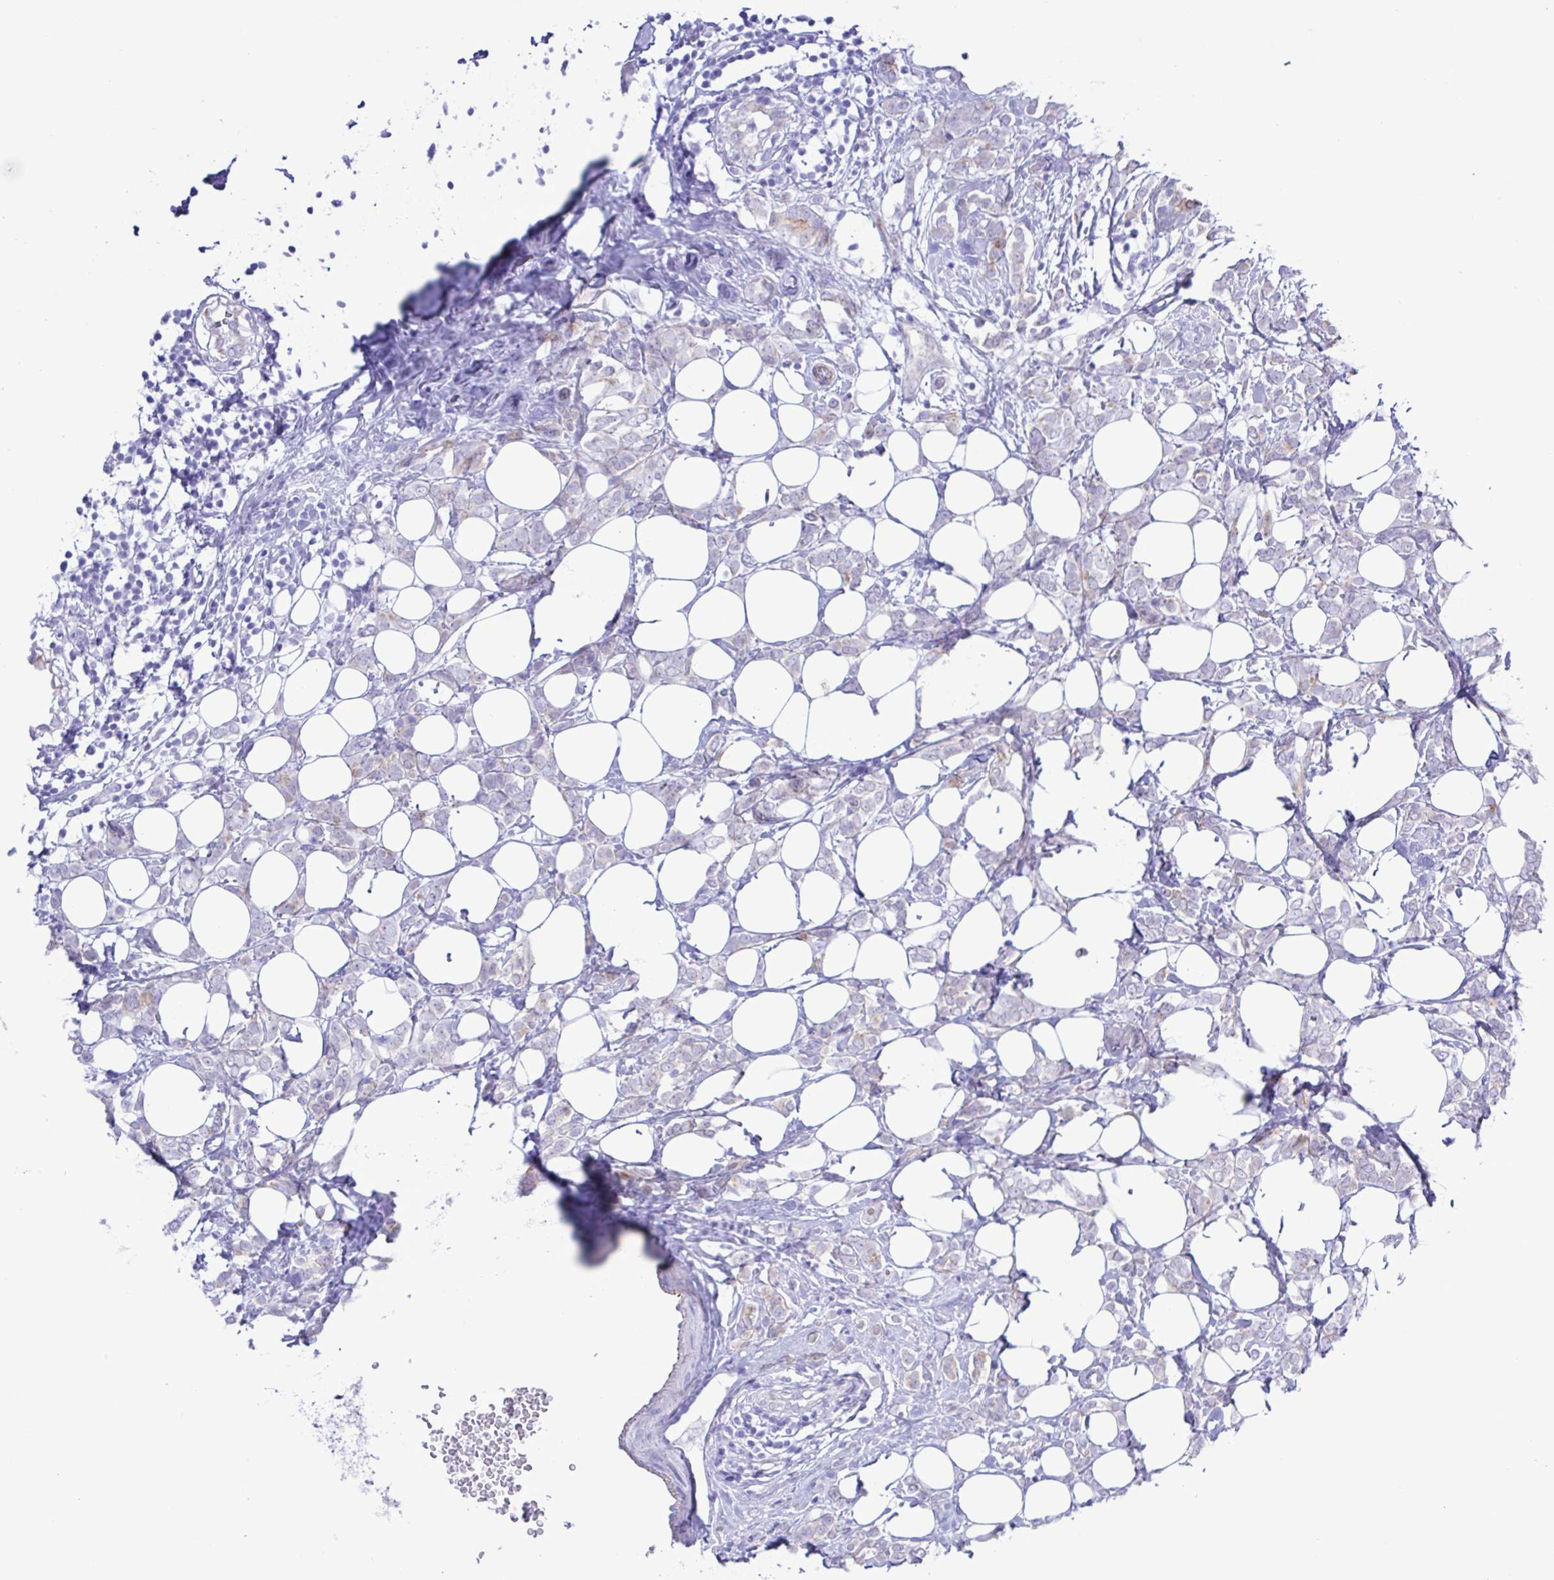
{"staining": {"intensity": "negative", "quantity": "none", "location": "none"}, "tissue": "breast cancer", "cell_type": "Tumor cells", "image_type": "cancer", "snomed": [{"axis": "morphology", "description": "Lobular carcinoma"}, {"axis": "topography", "description": "Breast"}], "caption": "Immunohistochemical staining of breast cancer demonstrates no significant staining in tumor cells.", "gene": "CYP11A1", "patient": {"sex": "female", "age": 49}}